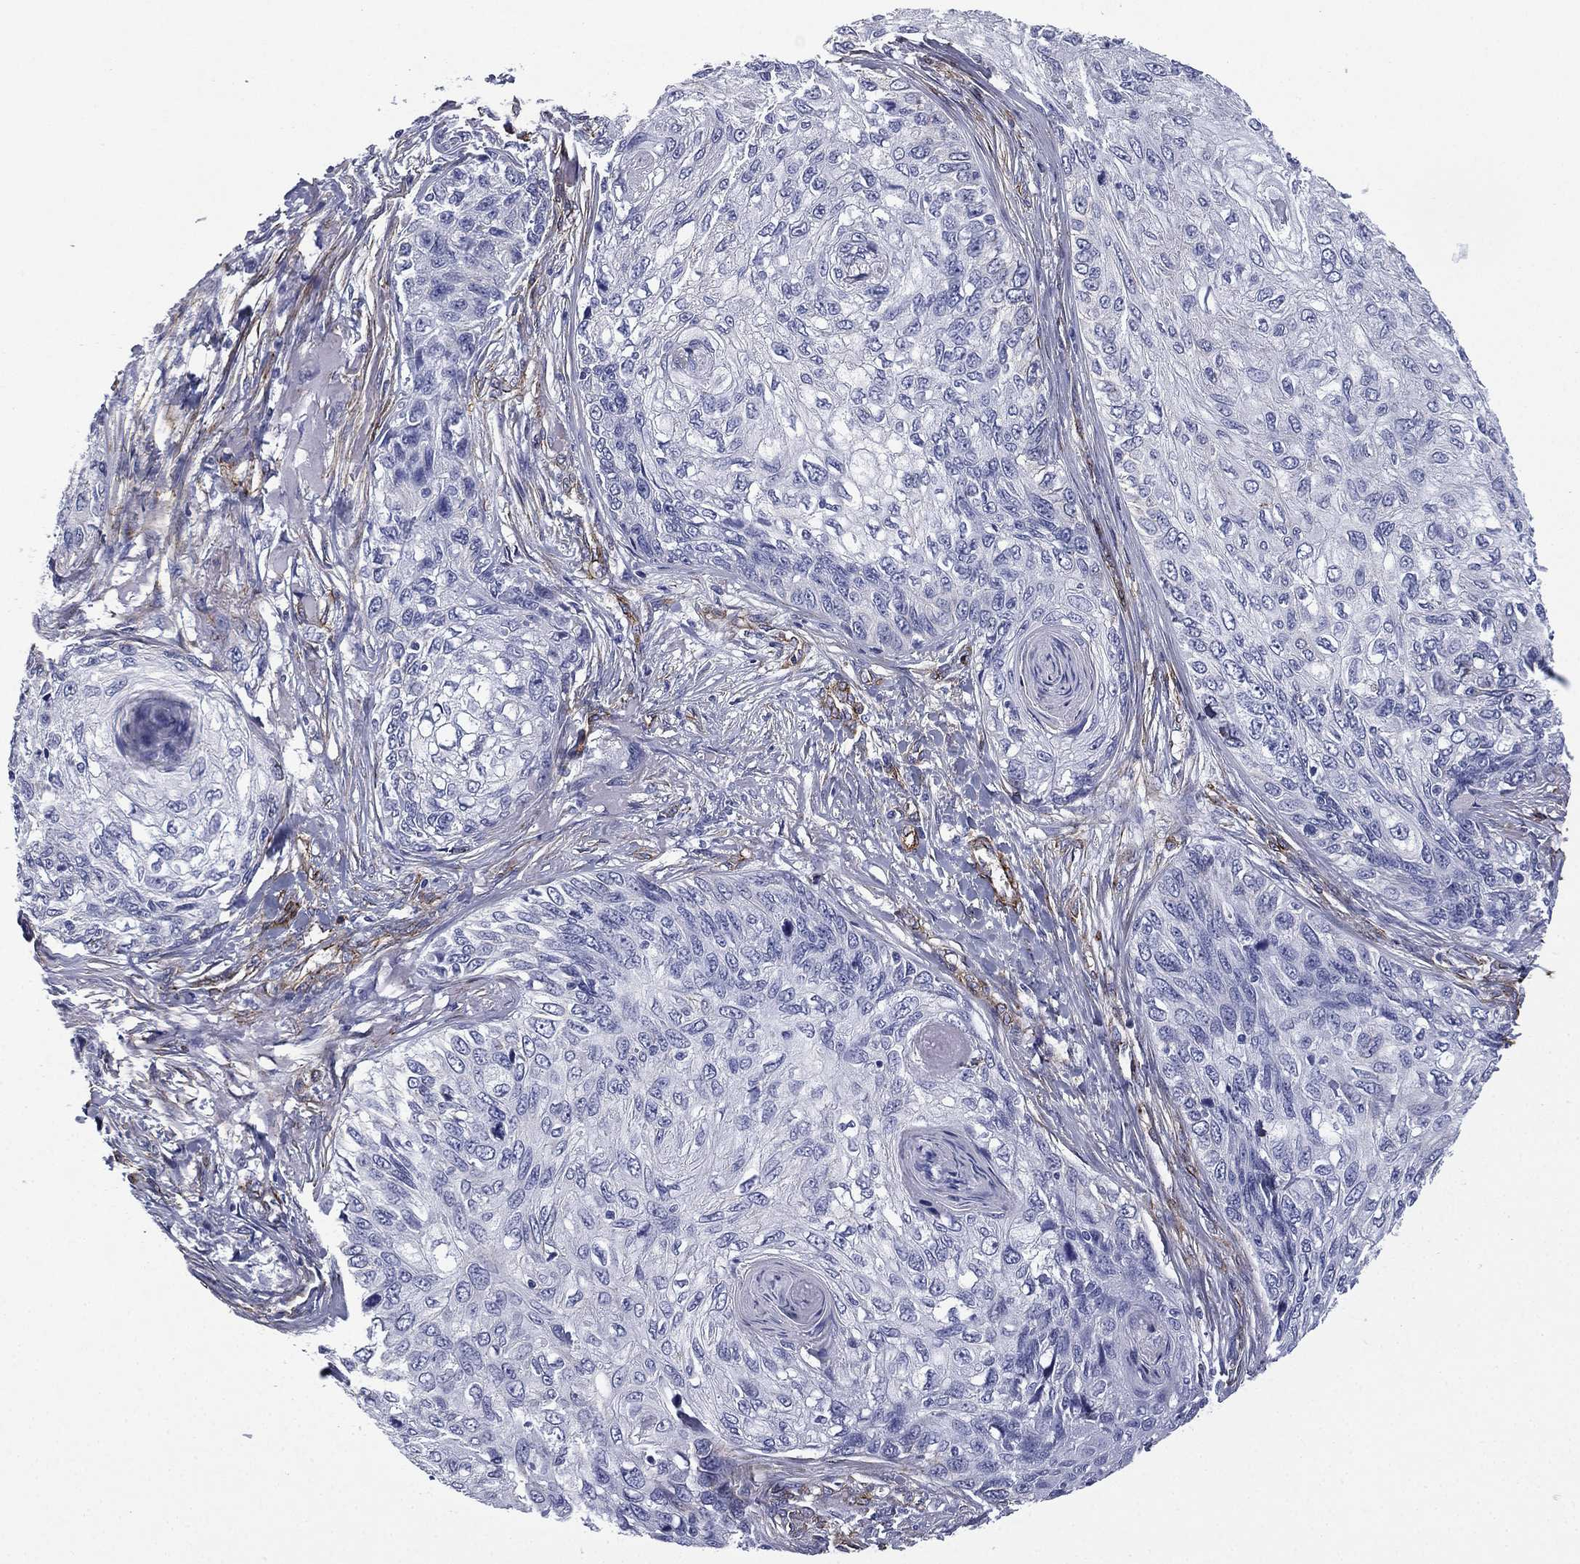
{"staining": {"intensity": "negative", "quantity": "none", "location": "none"}, "tissue": "skin cancer", "cell_type": "Tumor cells", "image_type": "cancer", "snomed": [{"axis": "morphology", "description": "Squamous cell carcinoma, NOS"}, {"axis": "topography", "description": "Skin"}], "caption": "Immunohistochemistry of human skin cancer (squamous cell carcinoma) demonstrates no expression in tumor cells. (DAB (3,3'-diaminobenzidine) IHC visualized using brightfield microscopy, high magnification).", "gene": "CAVIN3", "patient": {"sex": "male", "age": 92}}